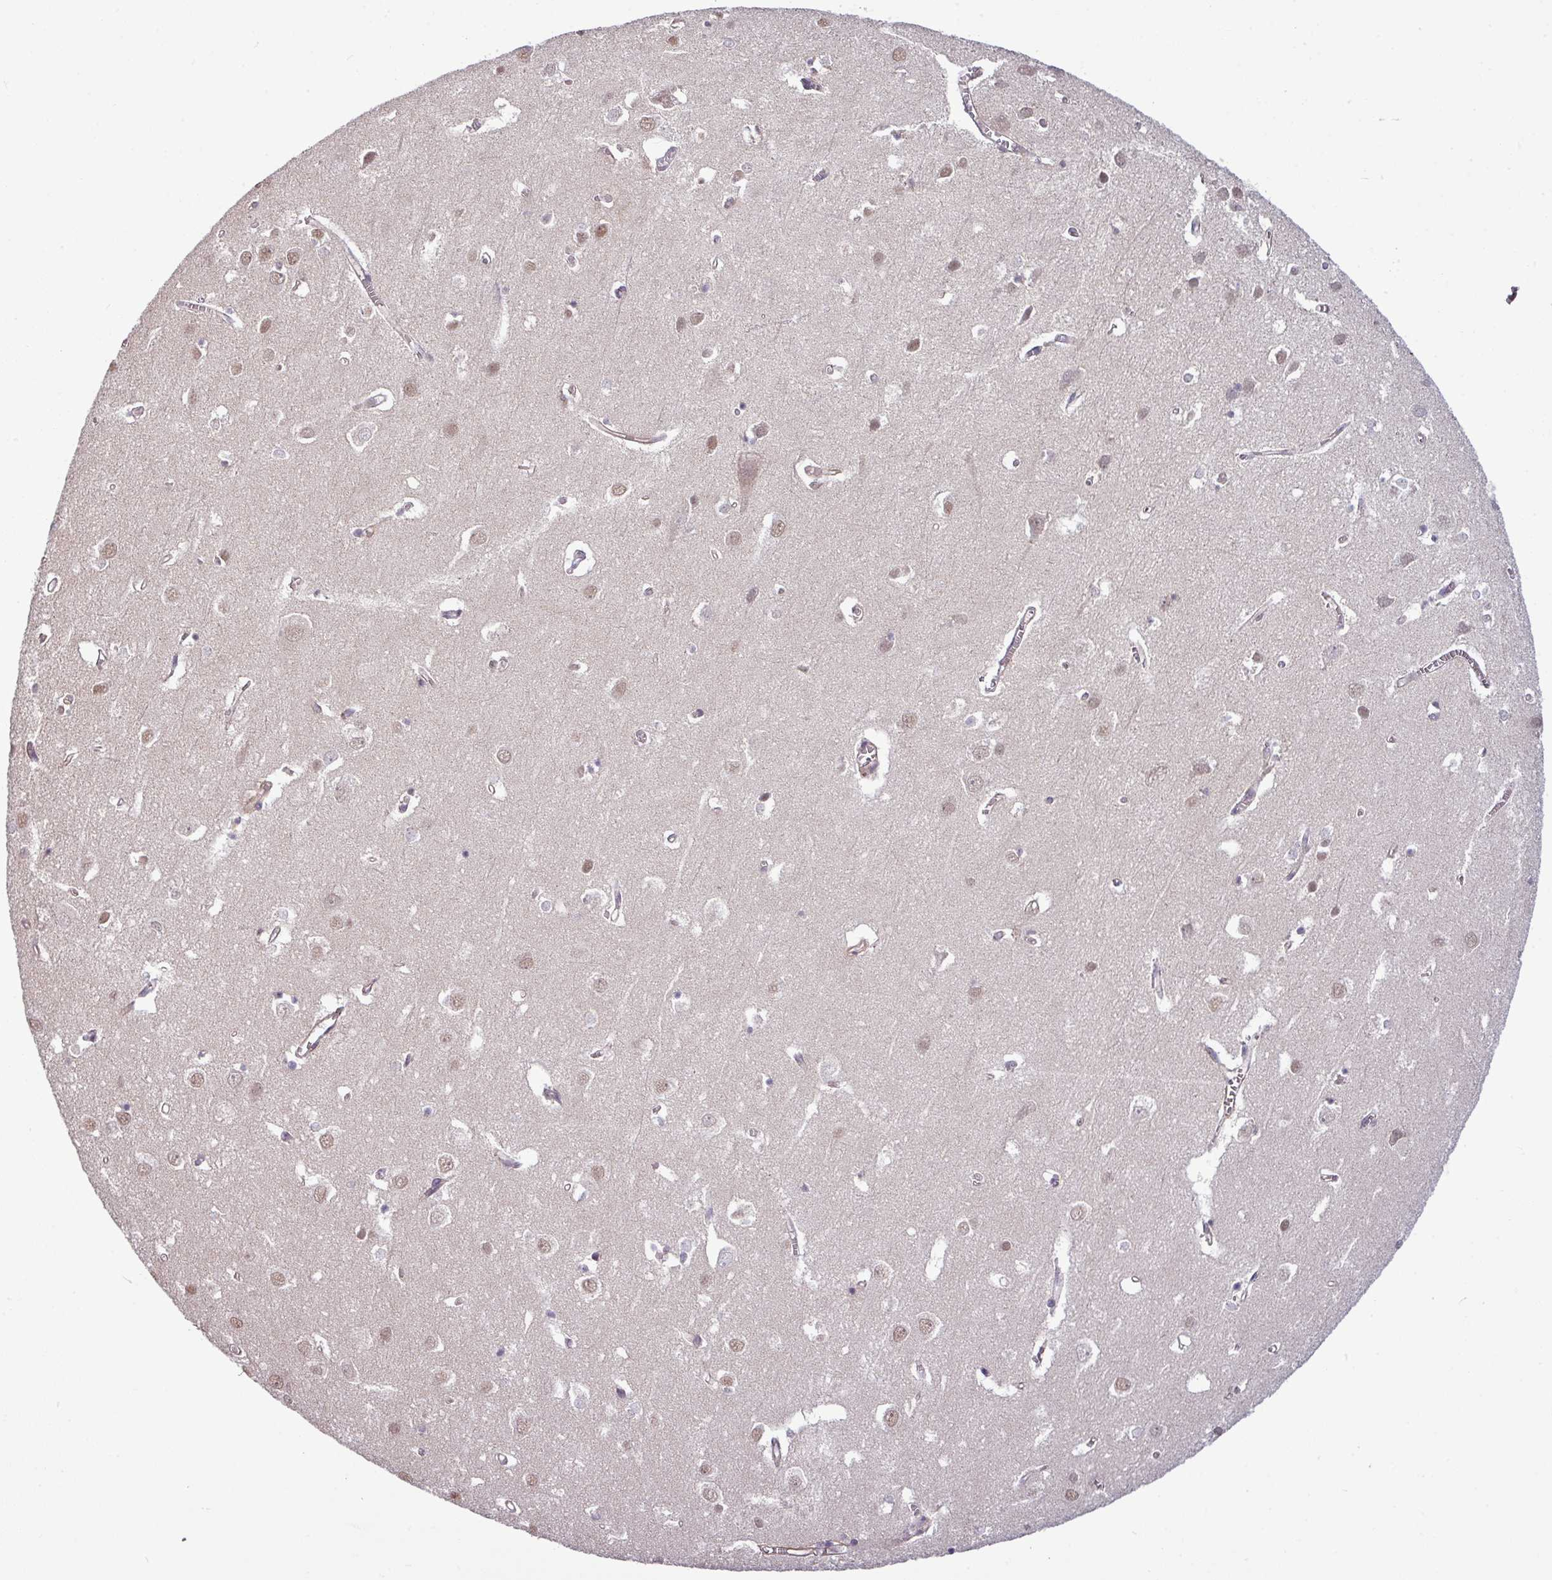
{"staining": {"intensity": "weak", "quantity": "25%-75%", "location": "cytoplasmic/membranous"}, "tissue": "cerebral cortex", "cell_type": "Endothelial cells", "image_type": "normal", "snomed": [{"axis": "morphology", "description": "Normal tissue, NOS"}, {"axis": "topography", "description": "Cerebral cortex"}], "caption": "This photomicrograph displays immunohistochemistry (IHC) staining of normal human cerebral cortex, with low weak cytoplasmic/membranous positivity in about 25%-75% of endothelial cells.", "gene": "ZNF217", "patient": {"sex": "male", "age": 70}}